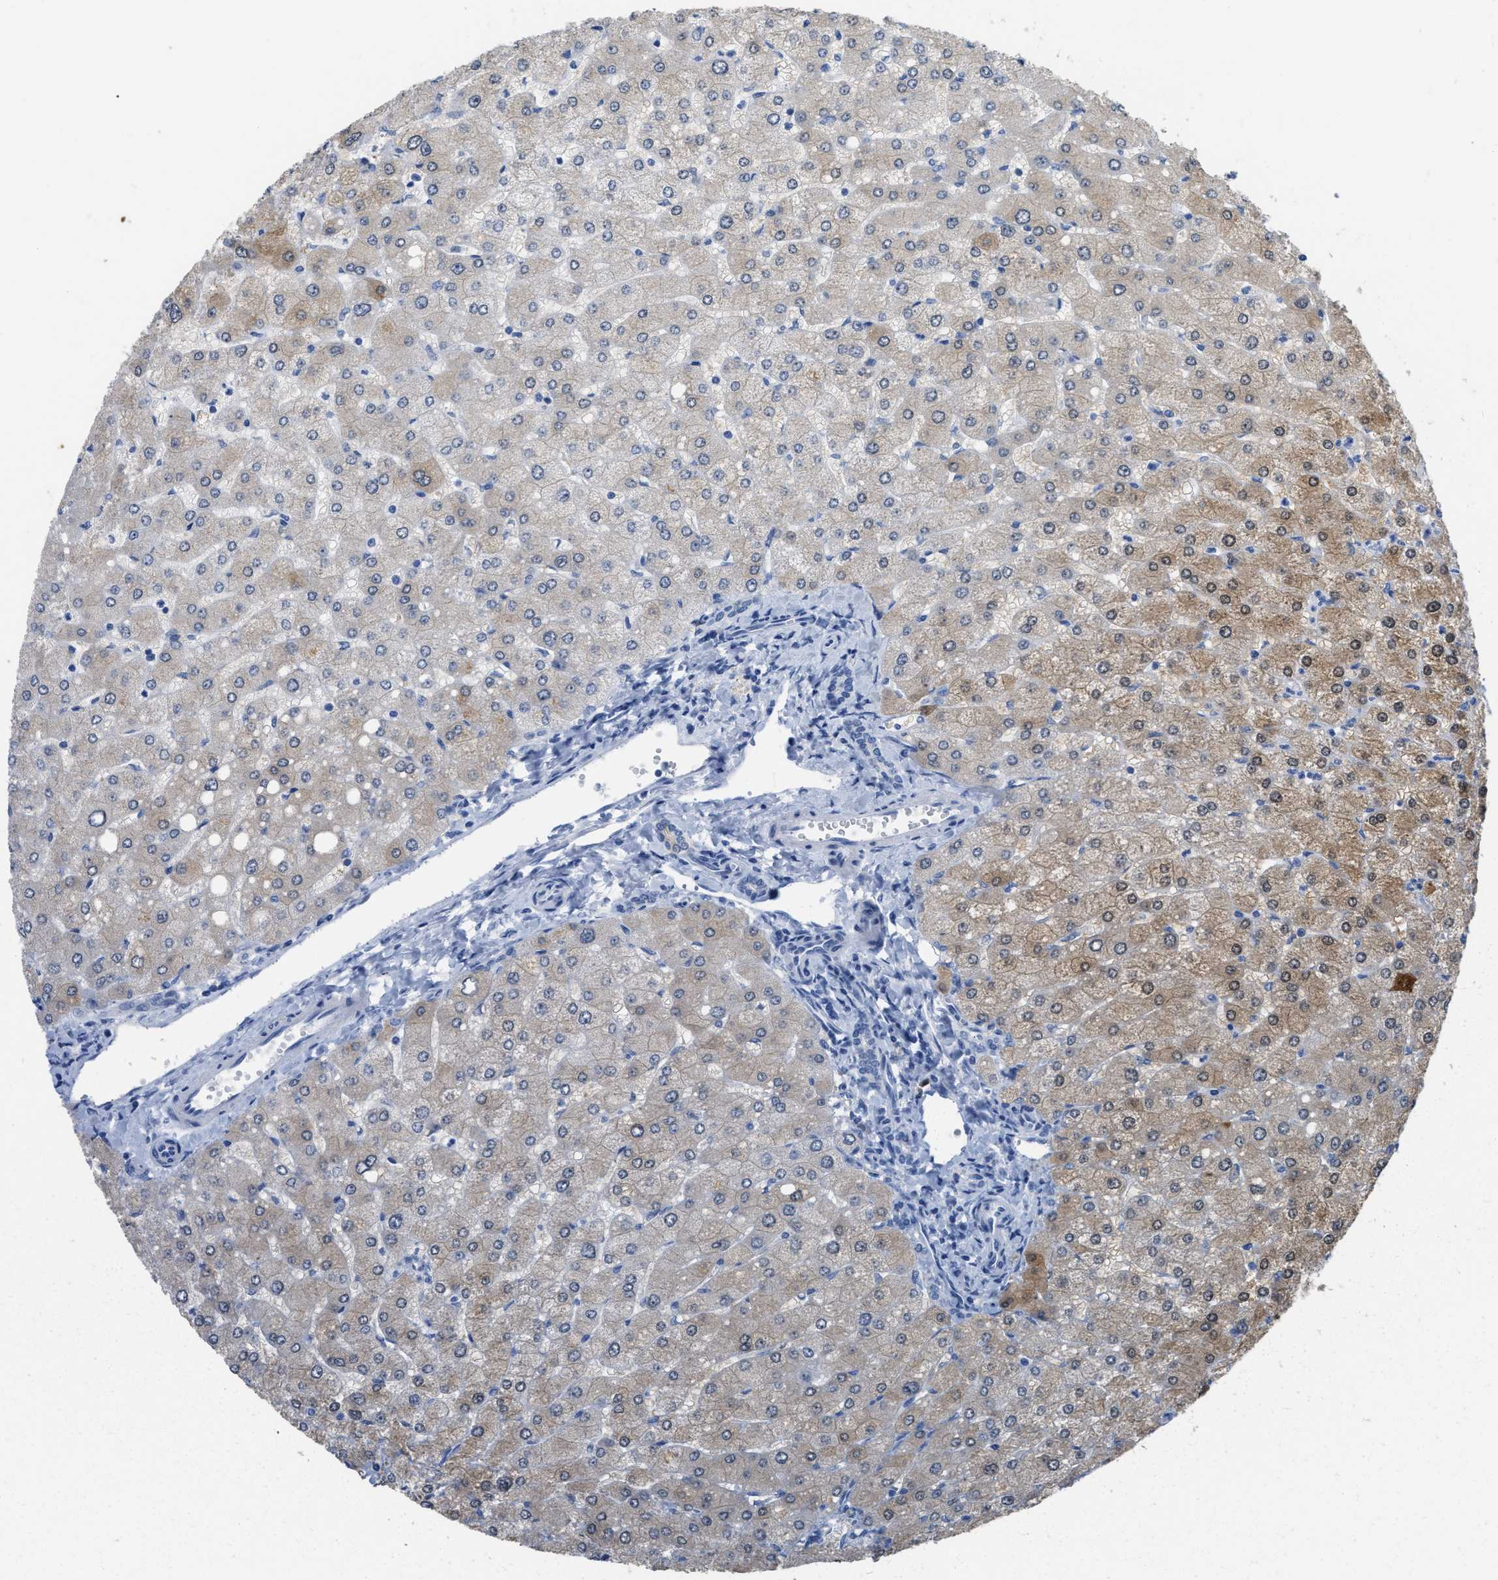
{"staining": {"intensity": "weak", "quantity": "<25%", "location": "cytoplasmic/membranous"}, "tissue": "liver", "cell_type": "Cholangiocytes", "image_type": "normal", "snomed": [{"axis": "morphology", "description": "Normal tissue, NOS"}, {"axis": "topography", "description": "Liver"}], "caption": "A high-resolution image shows immunohistochemistry (IHC) staining of unremarkable liver, which reveals no significant staining in cholangiocytes. Nuclei are stained in blue.", "gene": "CRYM", "patient": {"sex": "male", "age": 55}}